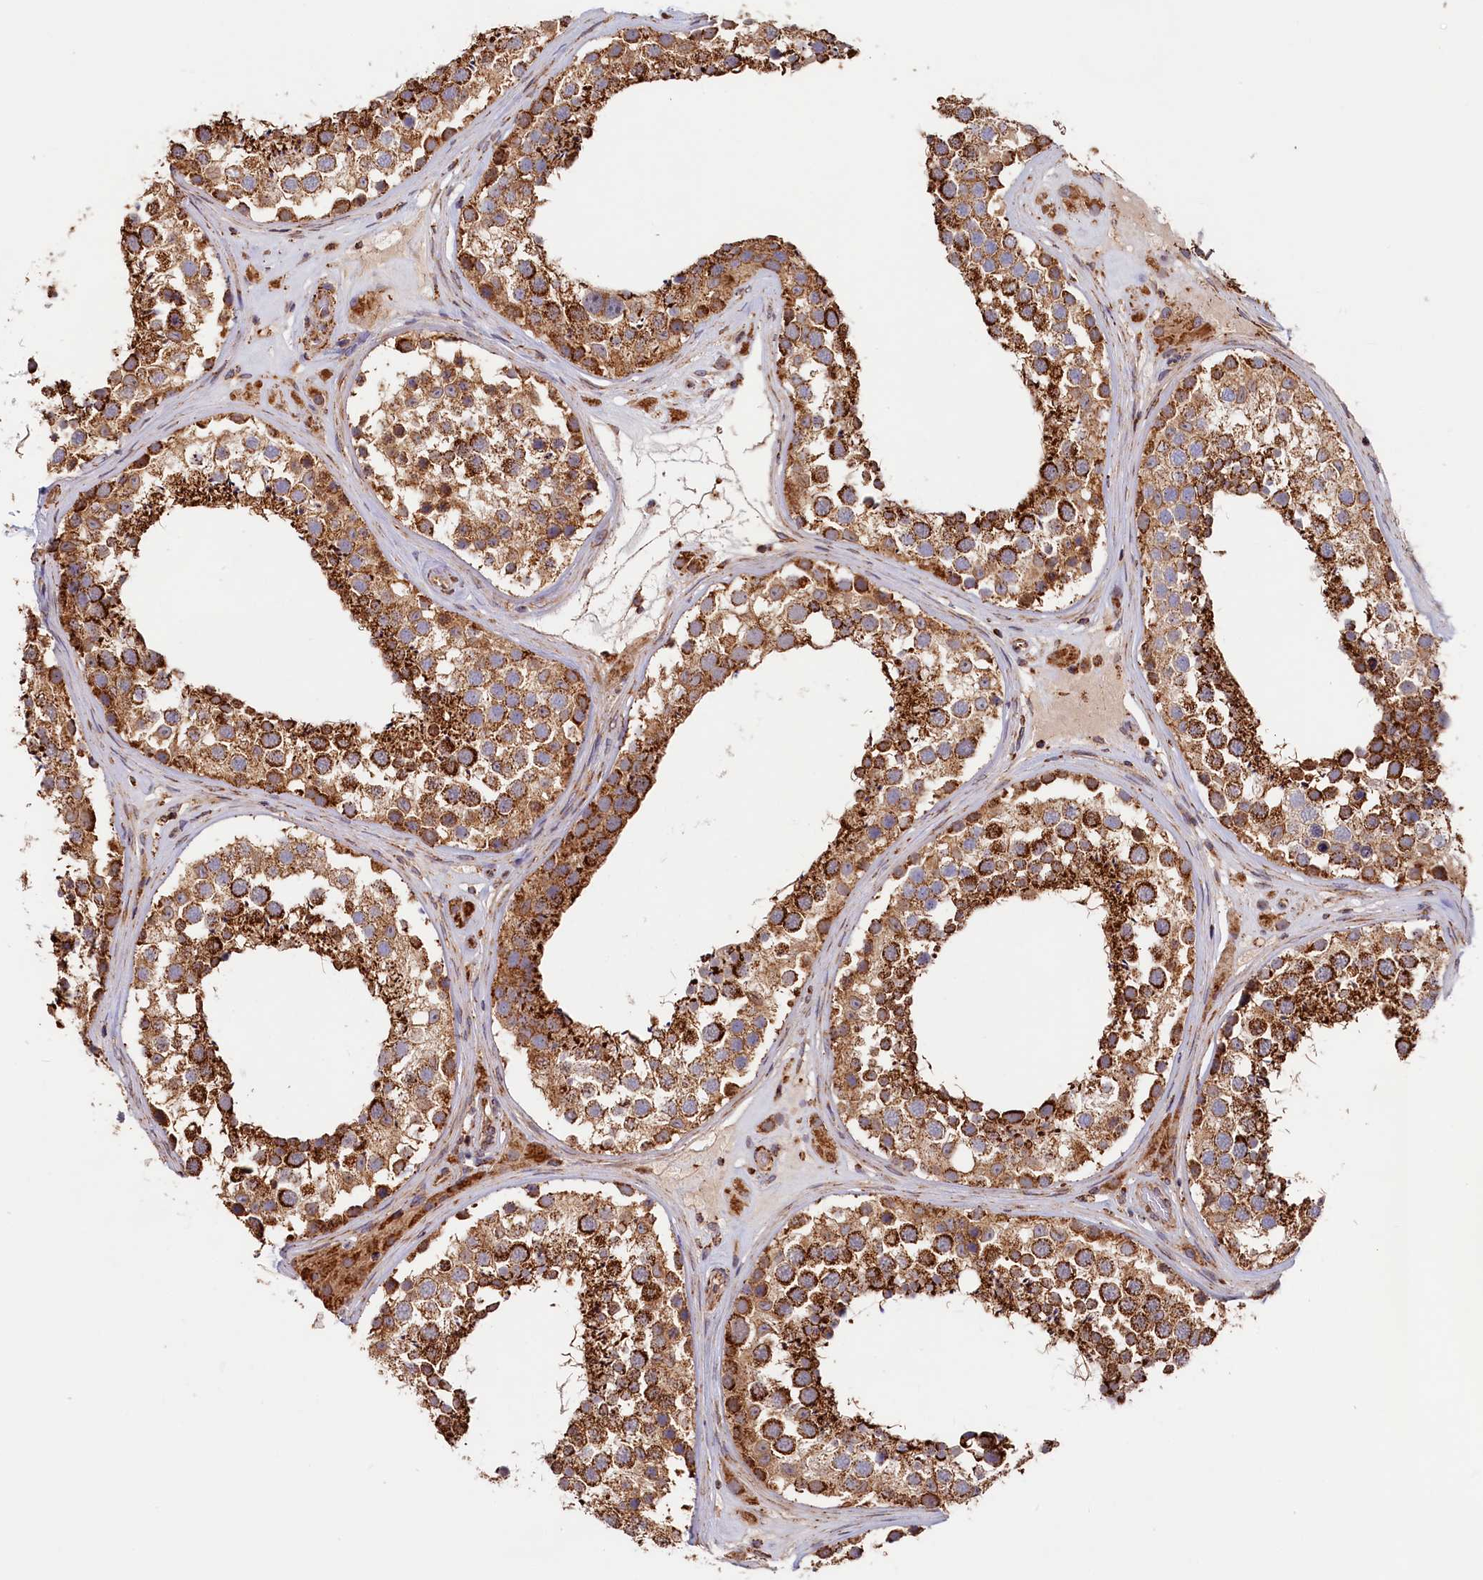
{"staining": {"intensity": "strong", "quantity": ">75%", "location": "cytoplasmic/membranous"}, "tissue": "testis", "cell_type": "Cells in seminiferous ducts", "image_type": "normal", "snomed": [{"axis": "morphology", "description": "Normal tissue, NOS"}, {"axis": "topography", "description": "Testis"}], "caption": "This micrograph displays immunohistochemistry staining of benign testis, with high strong cytoplasmic/membranous positivity in approximately >75% of cells in seminiferous ducts.", "gene": "MACROD1", "patient": {"sex": "male", "age": 46}}